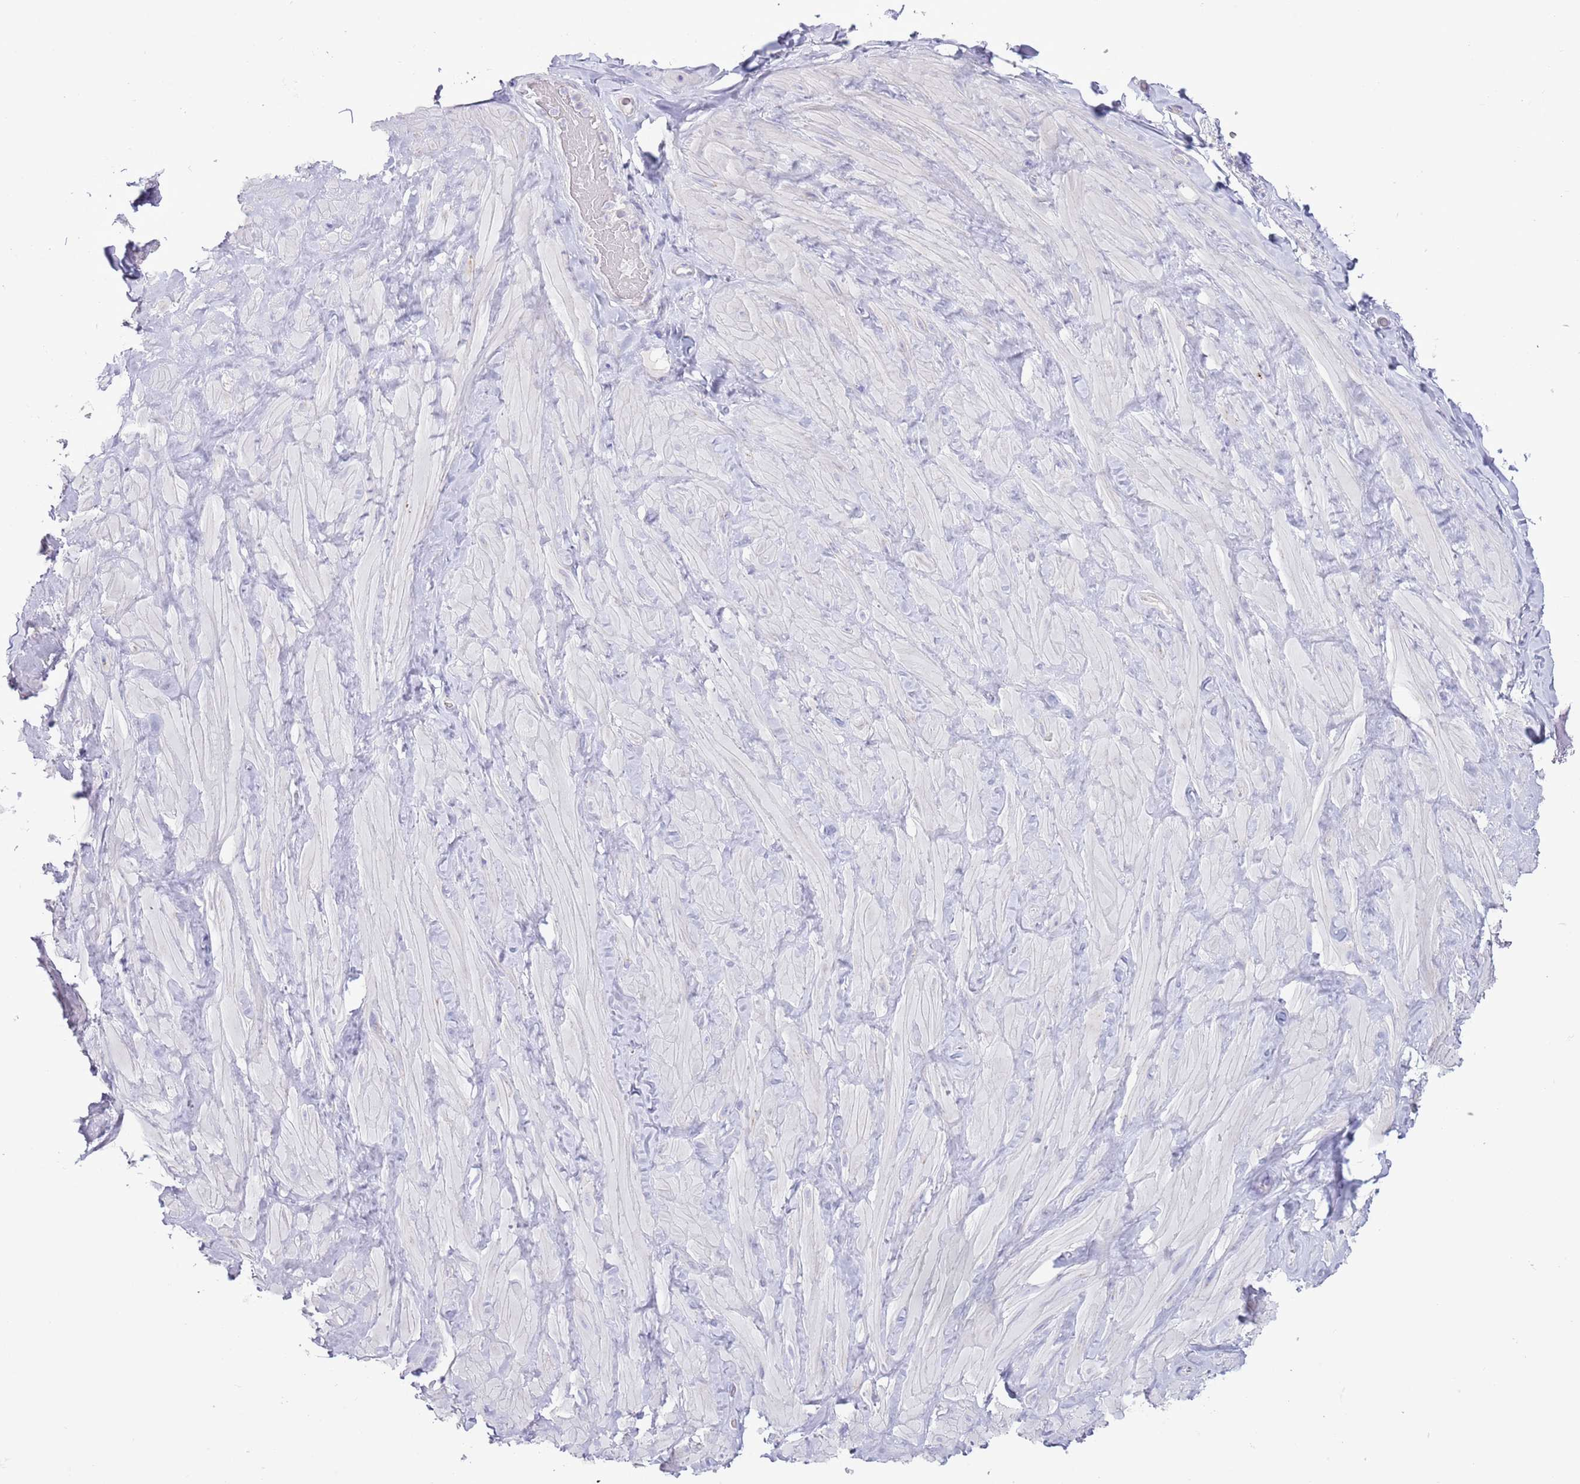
{"staining": {"intensity": "negative", "quantity": "none", "location": "none"}, "tissue": "adipose tissue", "cell_type": "Adipocytes", "image_type": "normal", "snomed": [{"axis": "morphology", "description": "Normal tissue, NOS"}, {"axis": "topography", "description": "Soft tissue"}, {"axis": "topography", "description": "Vascular tissue"}], "caption": "Adipocytes show no significant expression in benign adipose tissue. The staining is performed using DAB brown chromogen with nuclei counter-stained in using hematoxylin.", "gene": "ATP6V1B1", "patient": {"sex": "male", "age": 41}}